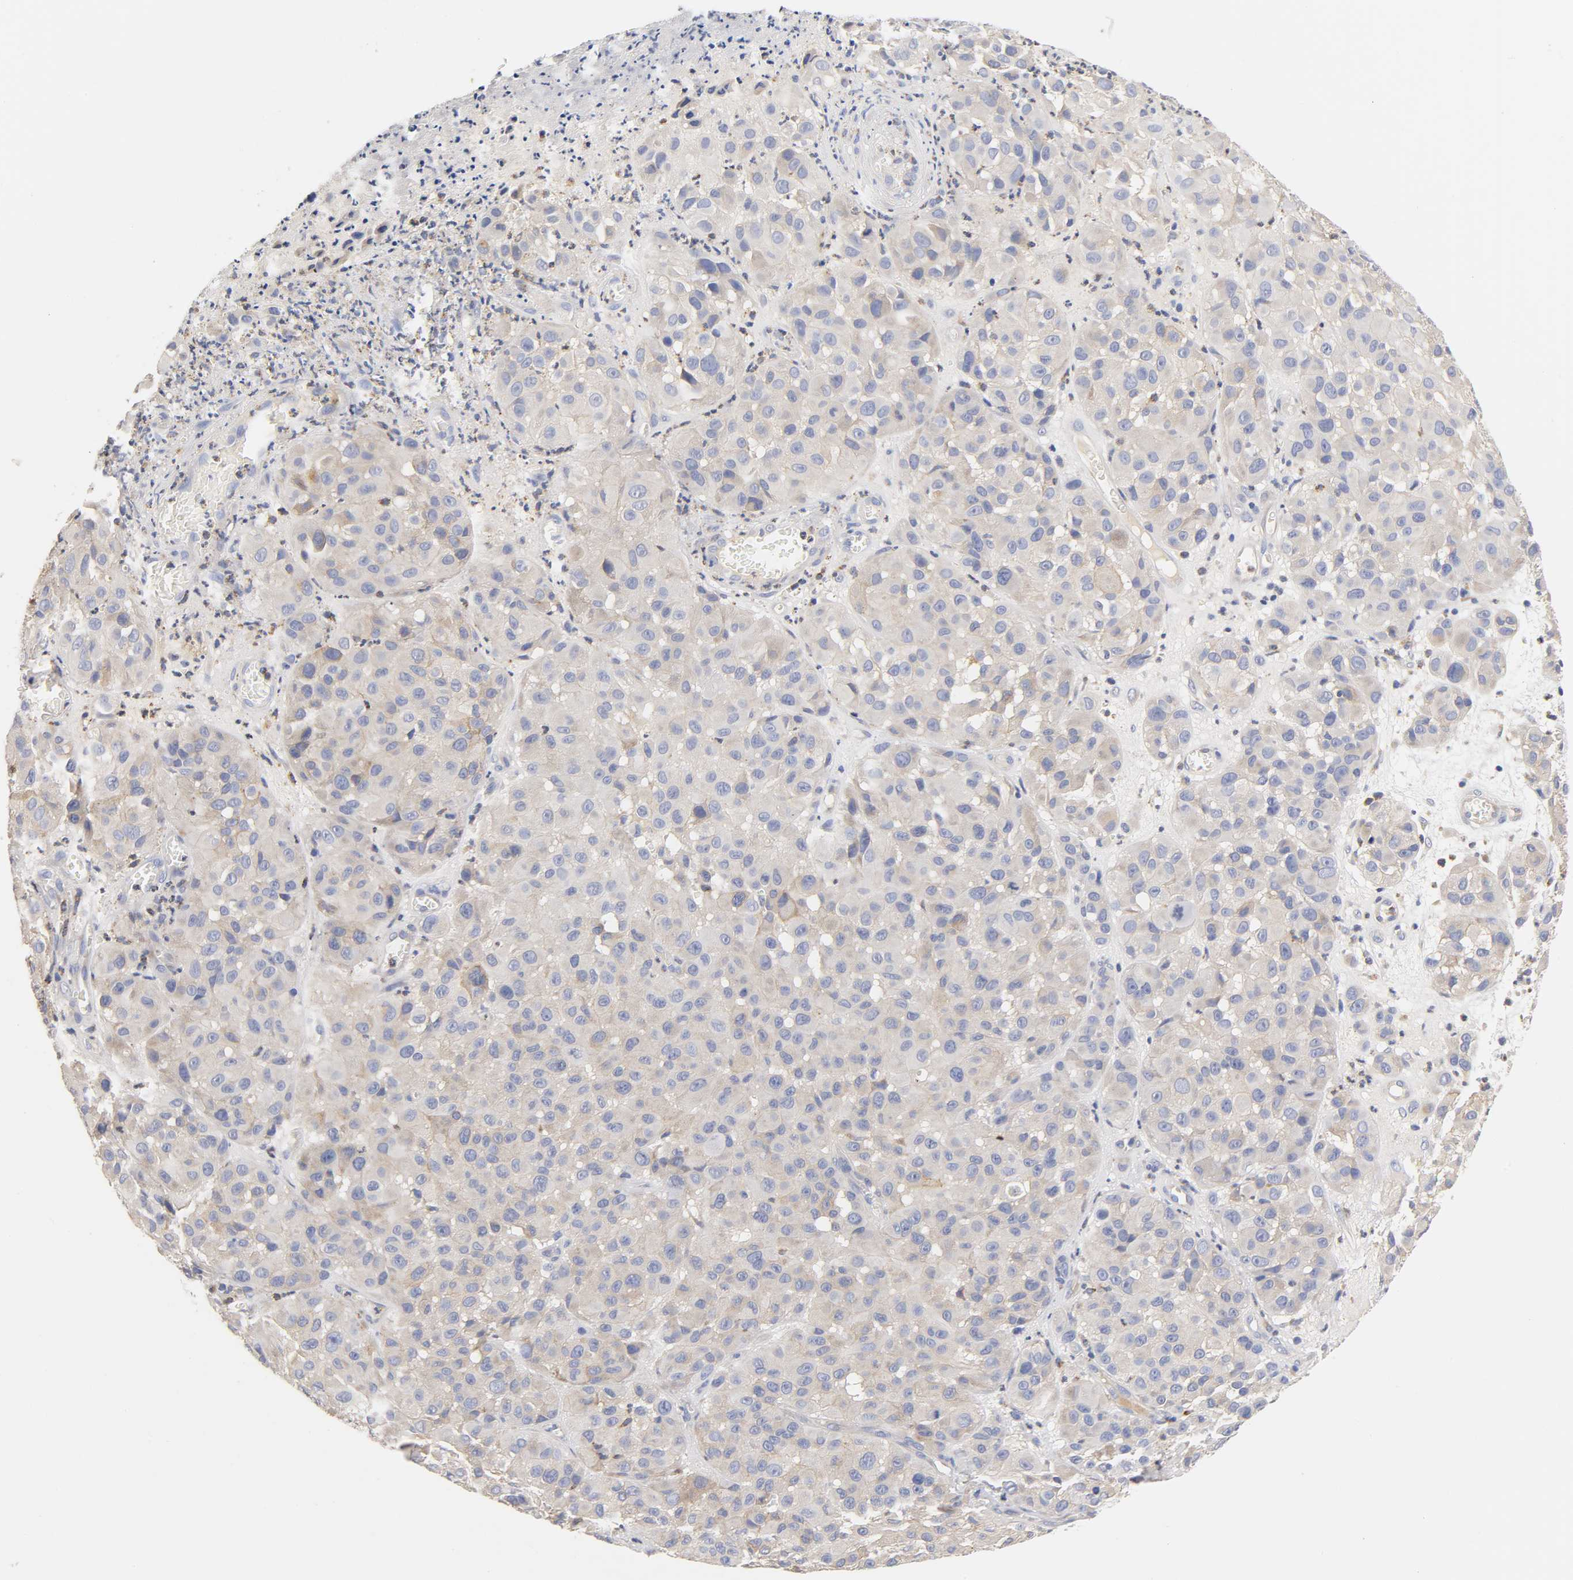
{"staining": {"intensity": "negative", "quantity": "none", "location": "none"}, "tissue": "melanoma", "cell_type": "Tumor cells", "image_type": "cancer", "snomed": [{"axis": "morphology", "description": "Malignant melanoma, NOS"}, {"axis": "topography", "description": "Skin"}], "caption": "Protein analysis of melanoma shows no significant positivity in tumor cells. (Stains: DAB immunohistochemistry with hematoxylin counter stain, Microscopy: brightfield microscopy at high magnification).", "gene": "SEMA5A", "patient": {"sex": "female", "age": 21}}